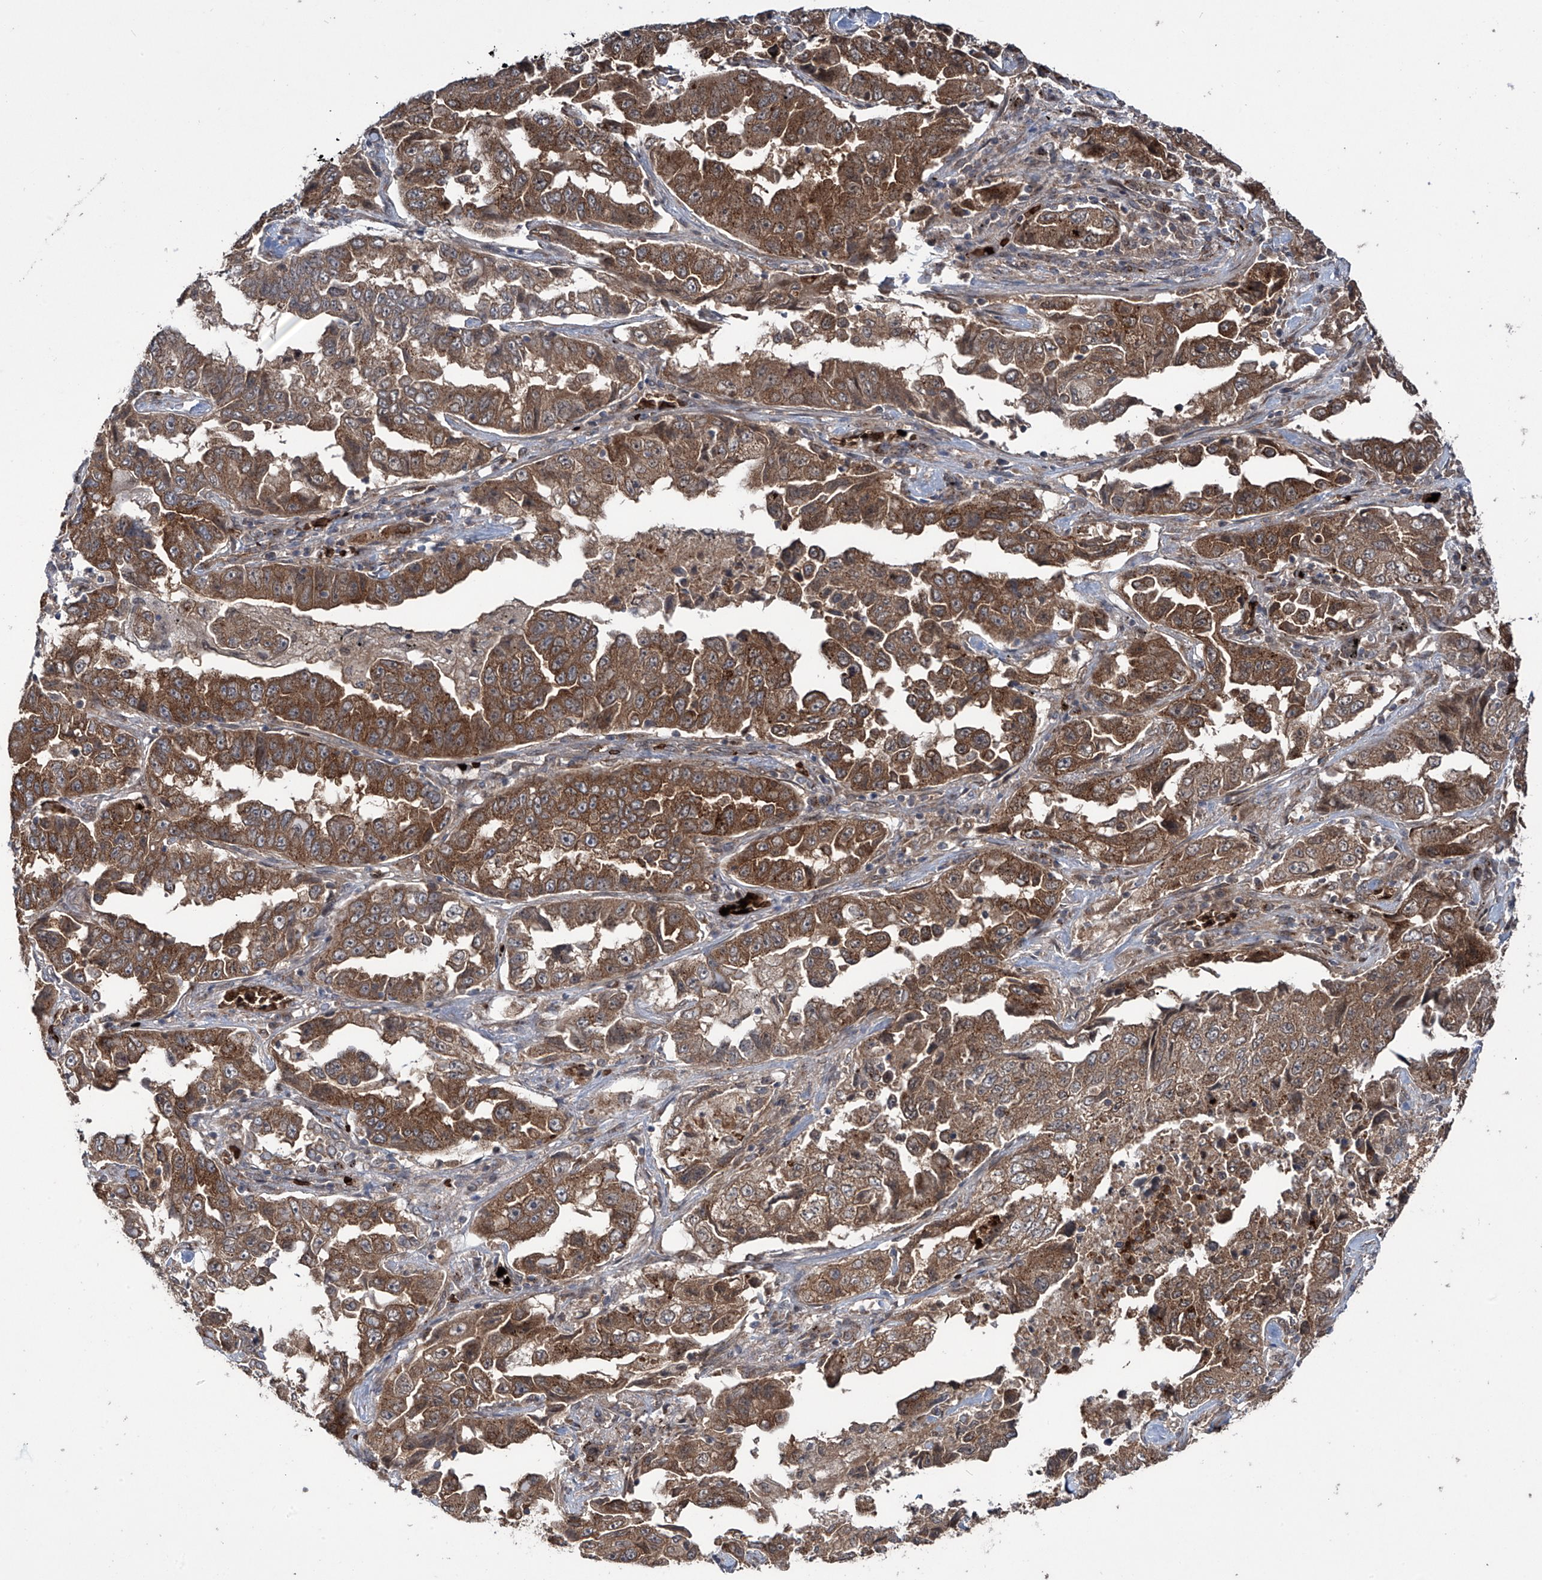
{"staining": {"intensity": "moderate", "quantity": ">75%", "location": "cytoplasmic/membranous"}, "tissue": "lung cancer", "cell_type": "Tumor cells", "image_type": "cancer", "snomed": [{"axis": "morphology", "description": "Adenocarcinoma, NOS"}, {"axis": "topography", "description": "Lung"}], "caption": "An immunohistochemistry (IHC) image of neoplastic tissue is shown. Protein staining in brown labels moderate cytoplasmic/membranous positivity in lung cancer (adenocarcinoma) within tumor cells. (DAB IHC, brown staining for protein, blue staining for nuclei).", "gene": "ZDHHC9", "patient": {"sex": "female", "age": 51}}